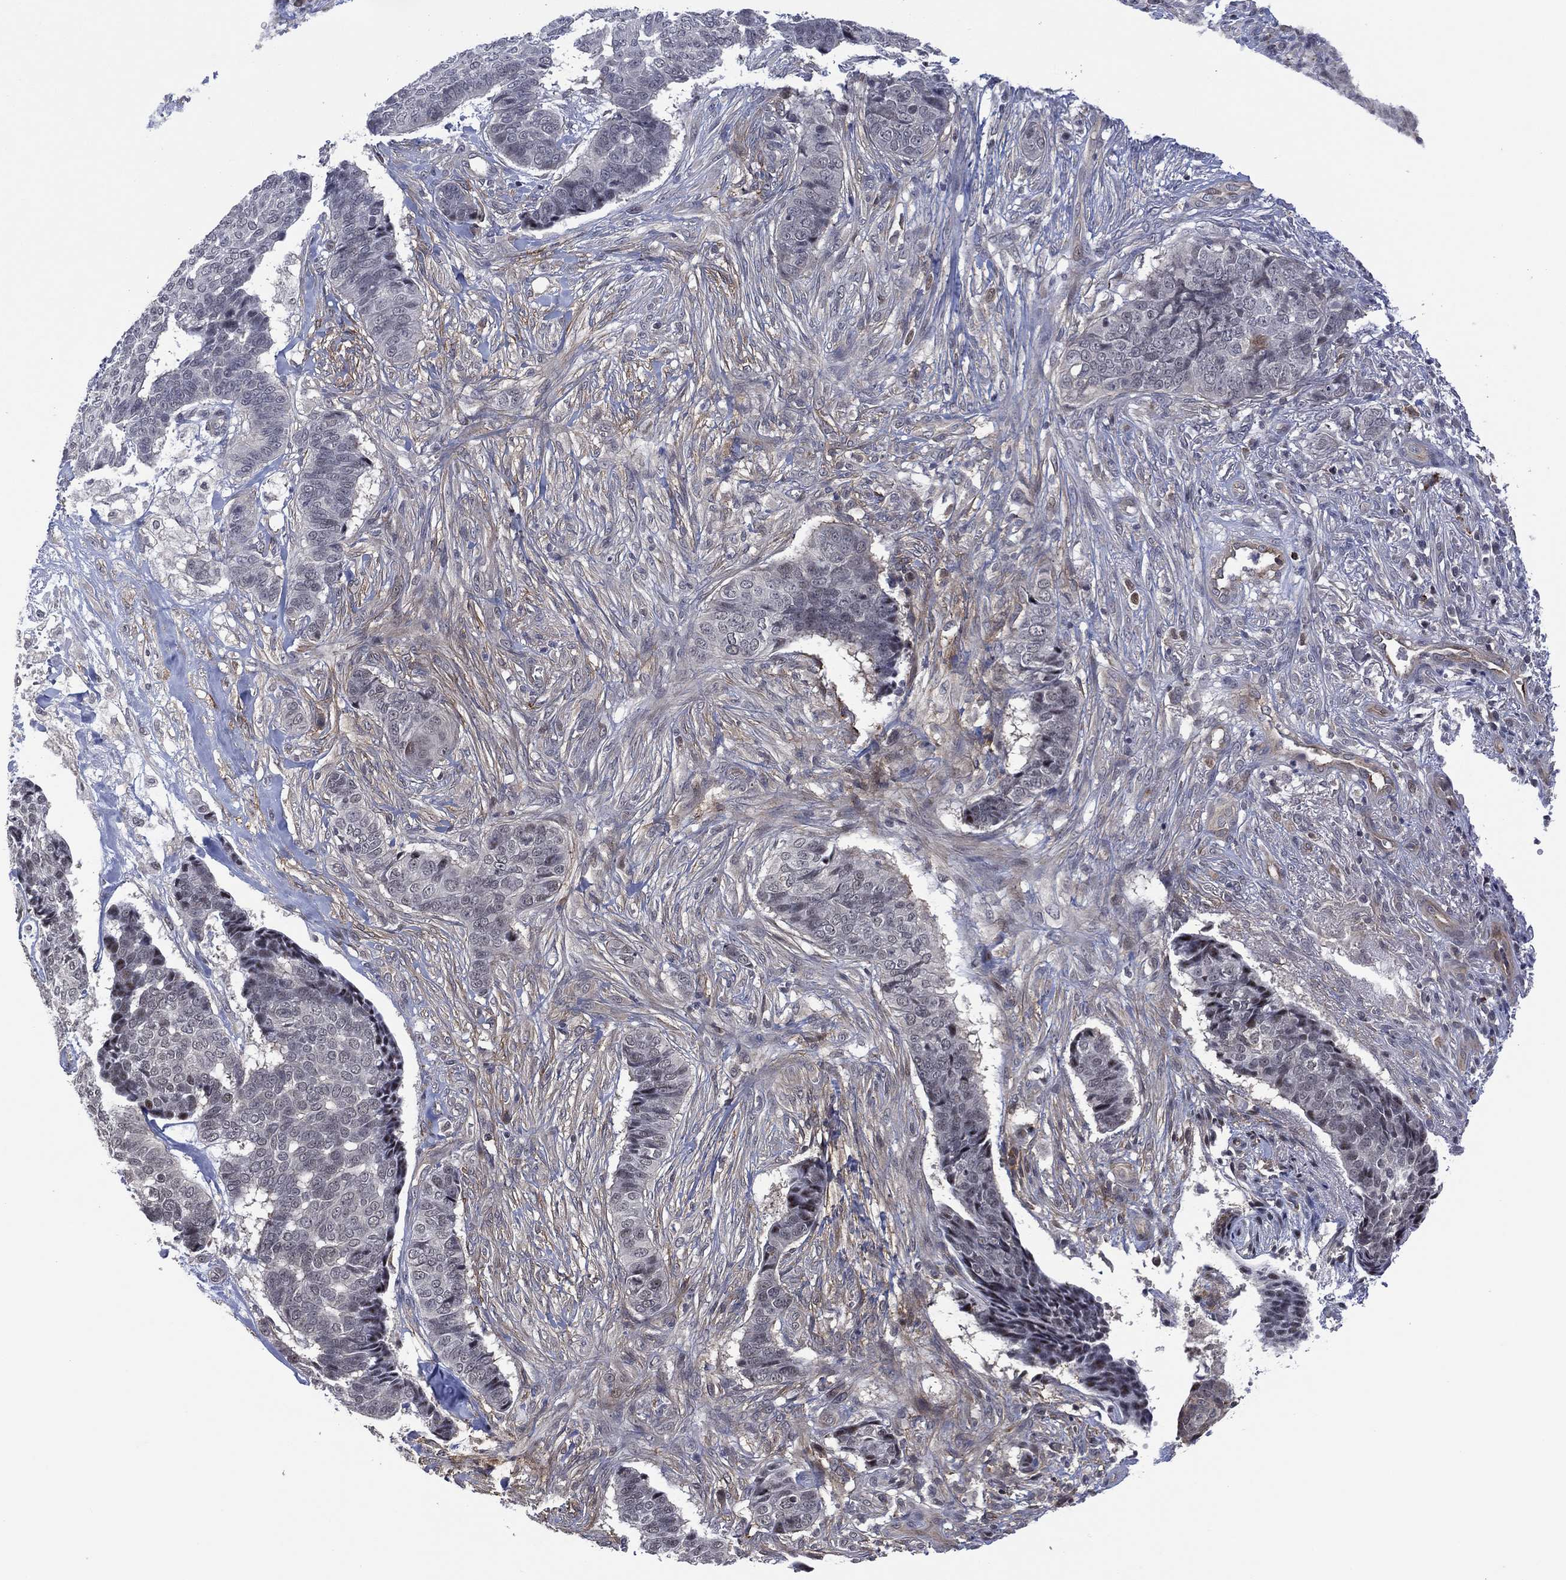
{"staining": {"intensity": "negative", "quantity": "none", "location": "none"}, "tissue": "skin cancer", "cell_type": "Tumor cells", "image_type": "cancer", "snomed": [{"axis": "morphology", "description": "Basal cell carcinoma"}, {"axis": "topography", "description": "Skin"}], "caption": "This is a image of IHC staining of skin cancer, which shows no positivity in tumor cells.", "gene": "DPP4", "patient": {"sex": "male", "age": 86}}